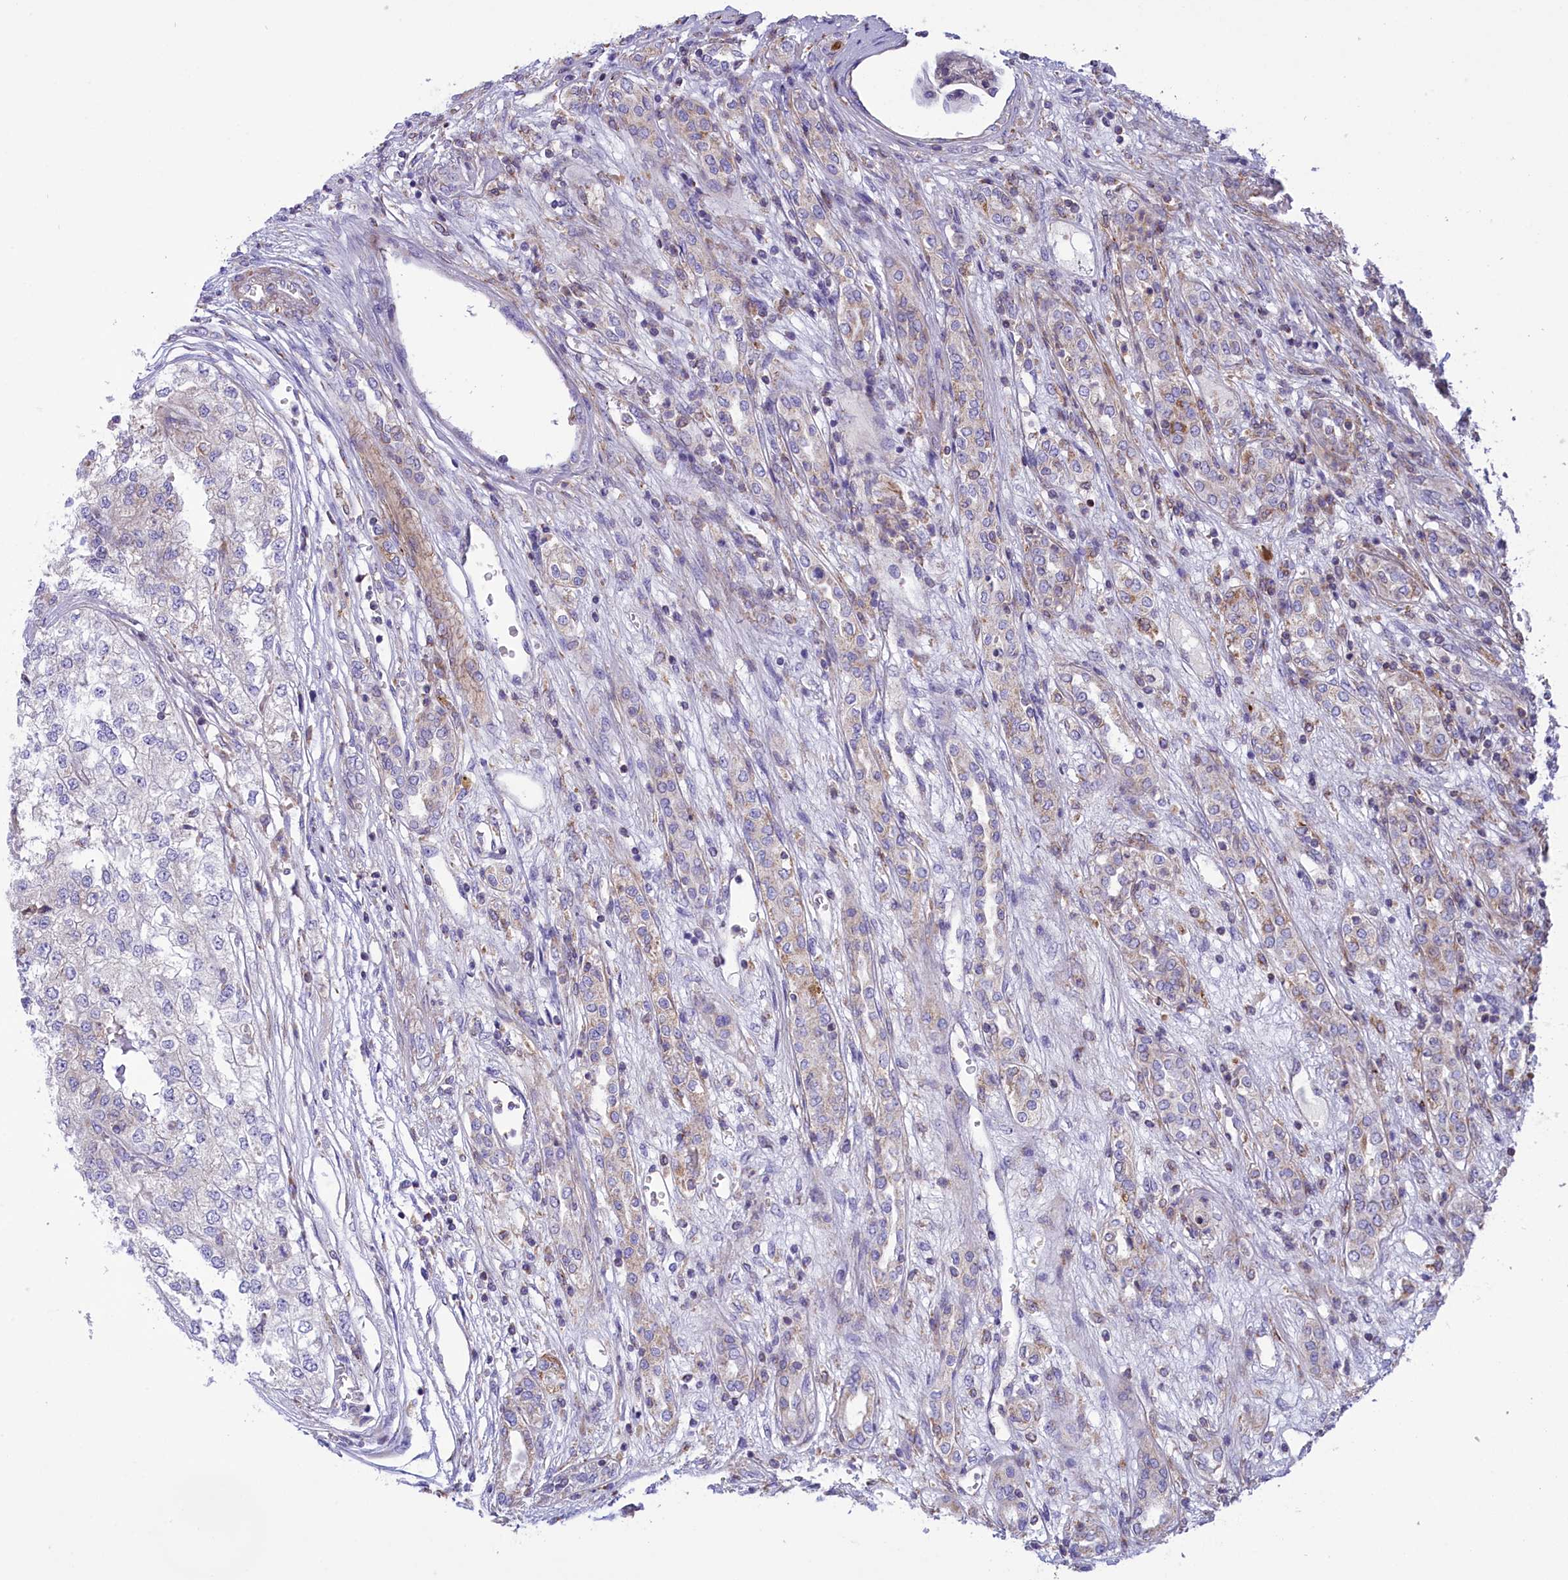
{"staining": {"intensity": "negative", "quantity": "none", "location": "none"}, "tissue": "renal cancer", "cell_type": "Tumor cells", "image_type": "cancer", "snomed": [{"axis": "morphology", "description": "Adenocarcinoma, NOS"}, {"axis": "topography", "description": "Kidney"}], "caption": "This is an IHC micrograph of human renal adenocarcinoma. There is no expression in tumor cells.", "gene": "CORO7-PAM16", "patient": {"sex": "female", "age": 54}}